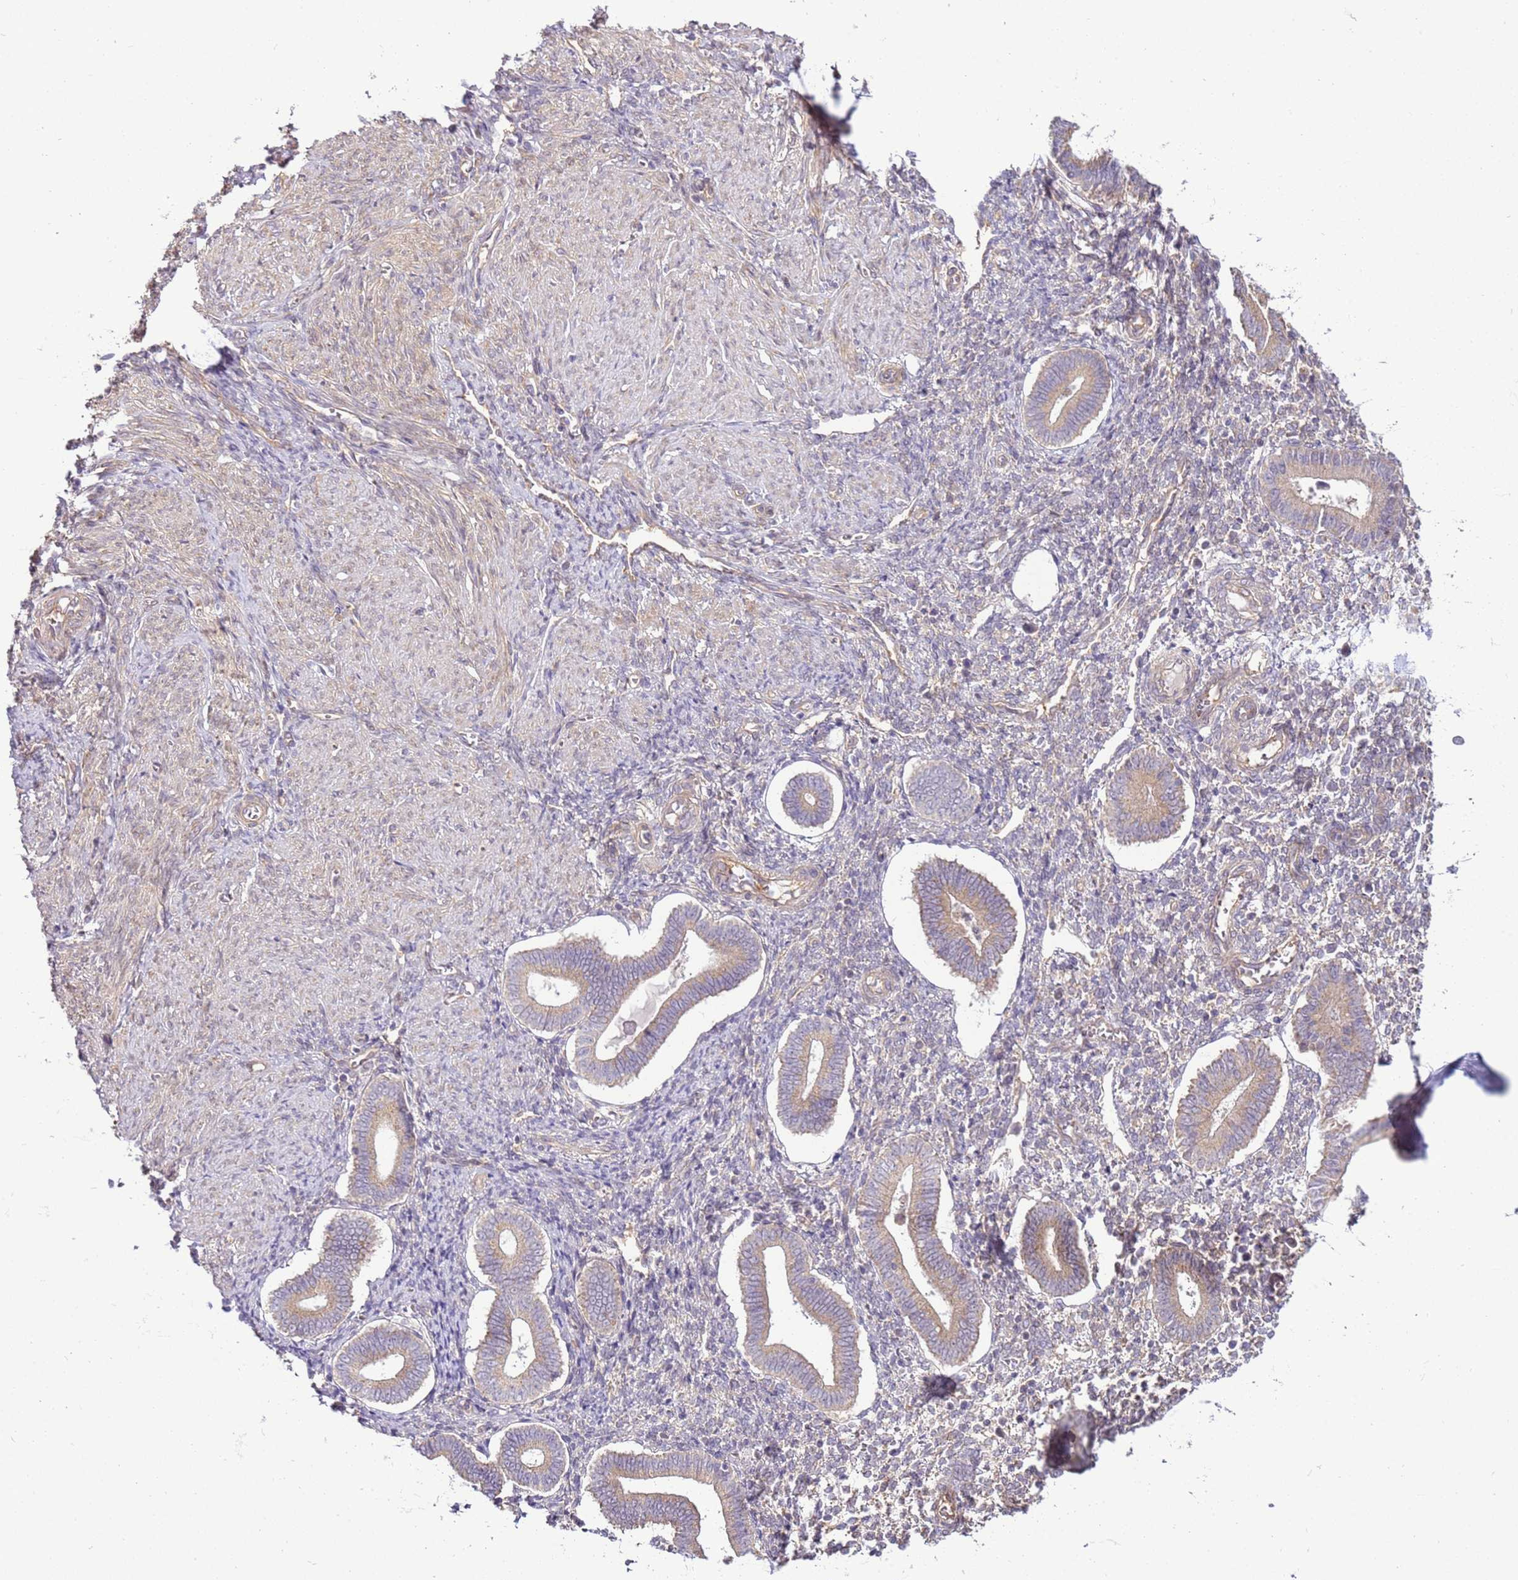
{"staining": {"intensity": "moderate", "quantity": "25%-75%", "location": "cytoplasmic/membranous"}, "tissue": "endometrium", "cell_type": "Cells in endometrial stroma", "image_type": "normal", "snomed": [{"axis": "morphology", "description": "Normal tissue, NOS"}, {"axis": "topography", "description": "Endometrium"}], "caption": "About 25%-75% of cells in endometrial stroma in unremarkable endometrium show moderate cytoplasmic/membranous protein expression as visualized by brown immunohistochemical staining.", "gene": "SCARA3", "patient": {"sex": "female", "age": 44}}